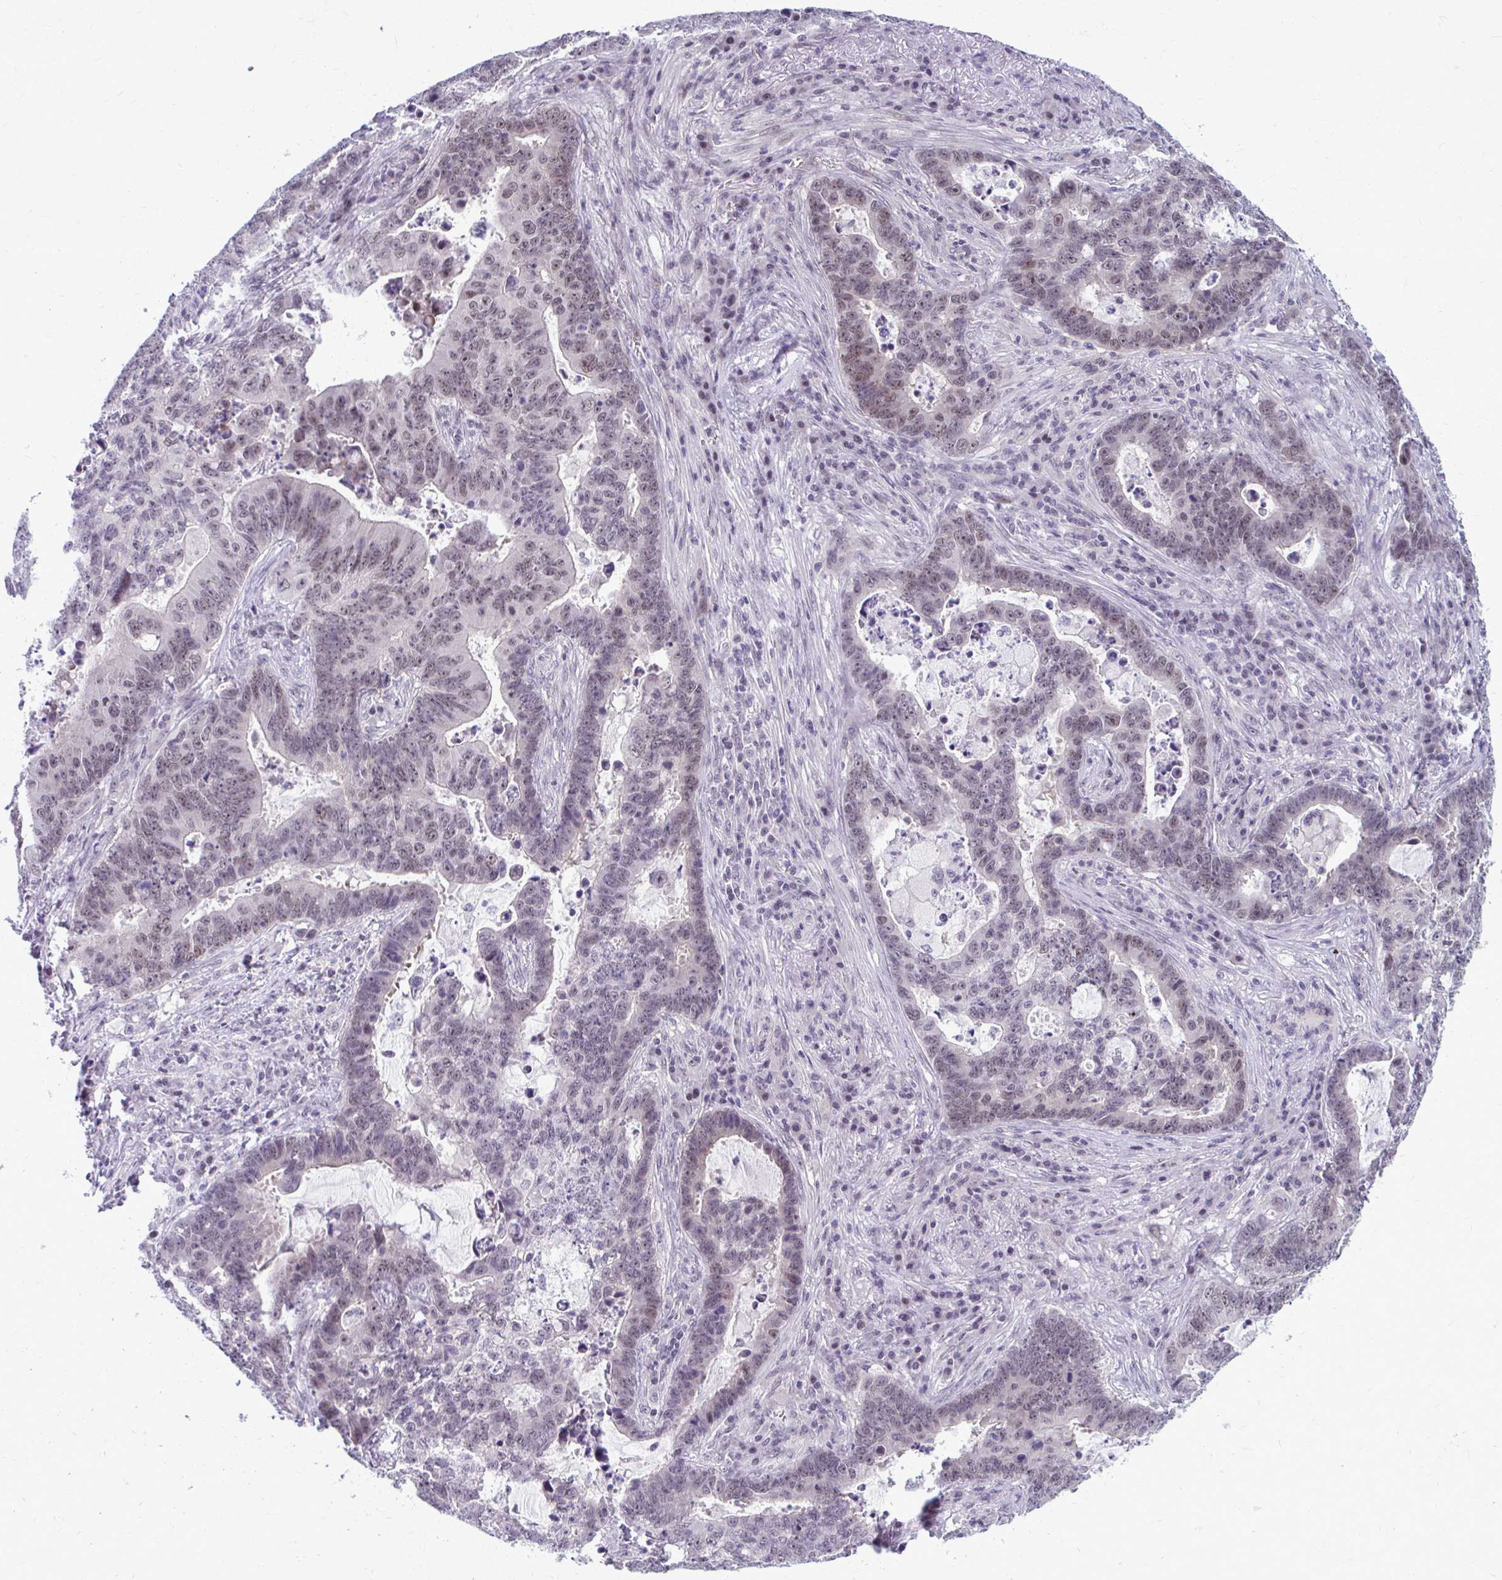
{"staining": {"intensity": "weak", "quantity": "25%-75%", "location": "nuclear"}, "tissue": "lung cancer", "cell_type": "Tumor cells", "image_type": "cancer", "snomed": [{"axis": "morphology", "description": "Aneuploidy"}, {"axis": "morphology", "description": "Adenocarcinoma, NOS"}, {"axis": "morphology", "description": "Adenocarcinoma primary or metastatic"}, {"axis": "topography", "description": "Lung"}], "caption": "IHC histopathology image of lung cancer (adenocarcinoma) stained for a protein (brown), which reveals low levels of weak nuclear expression in approximately 25%-75% of tumor cells.", "gene": "MAF1", "patient": {"sex": "female", "age": 75}}